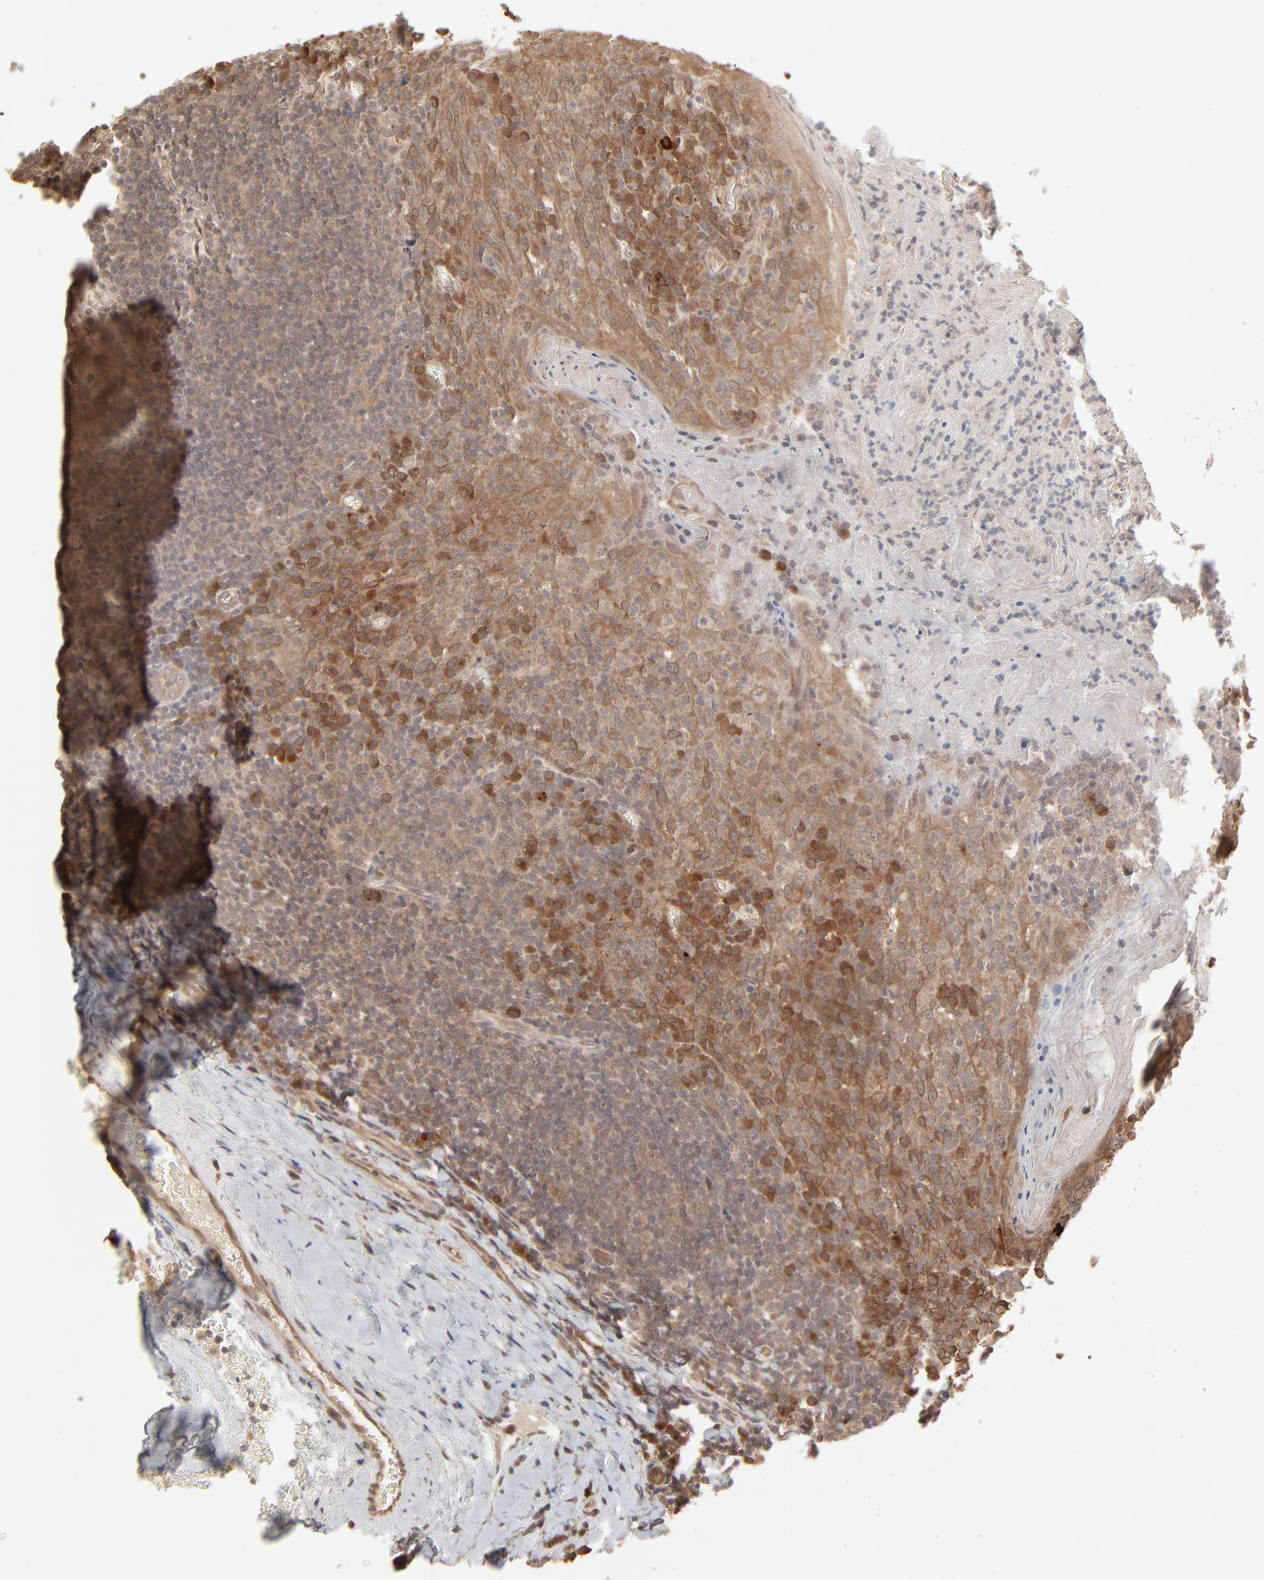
{"staining": {"intensity": "weak", "quantity": ">75%", "location": "cytoplasmic/membranous"}, "tissue": "tonsil", "cell_type": "Germinal center cells", "image_type": "normal", "snomed": [{"axis": "morphology", "description": "Normal tissue, NOS"}, {"axis": "topography", "description": "Tonsil"}], "caption": "High-power microscopy captured an IHC photomicrograph of normal tonsil, revealing weak cytoplasmic/membranous positivity in about >75% of germinal center cells.", "gene": "SCFD1", "patient": {"sex": "male", "age": 31}}